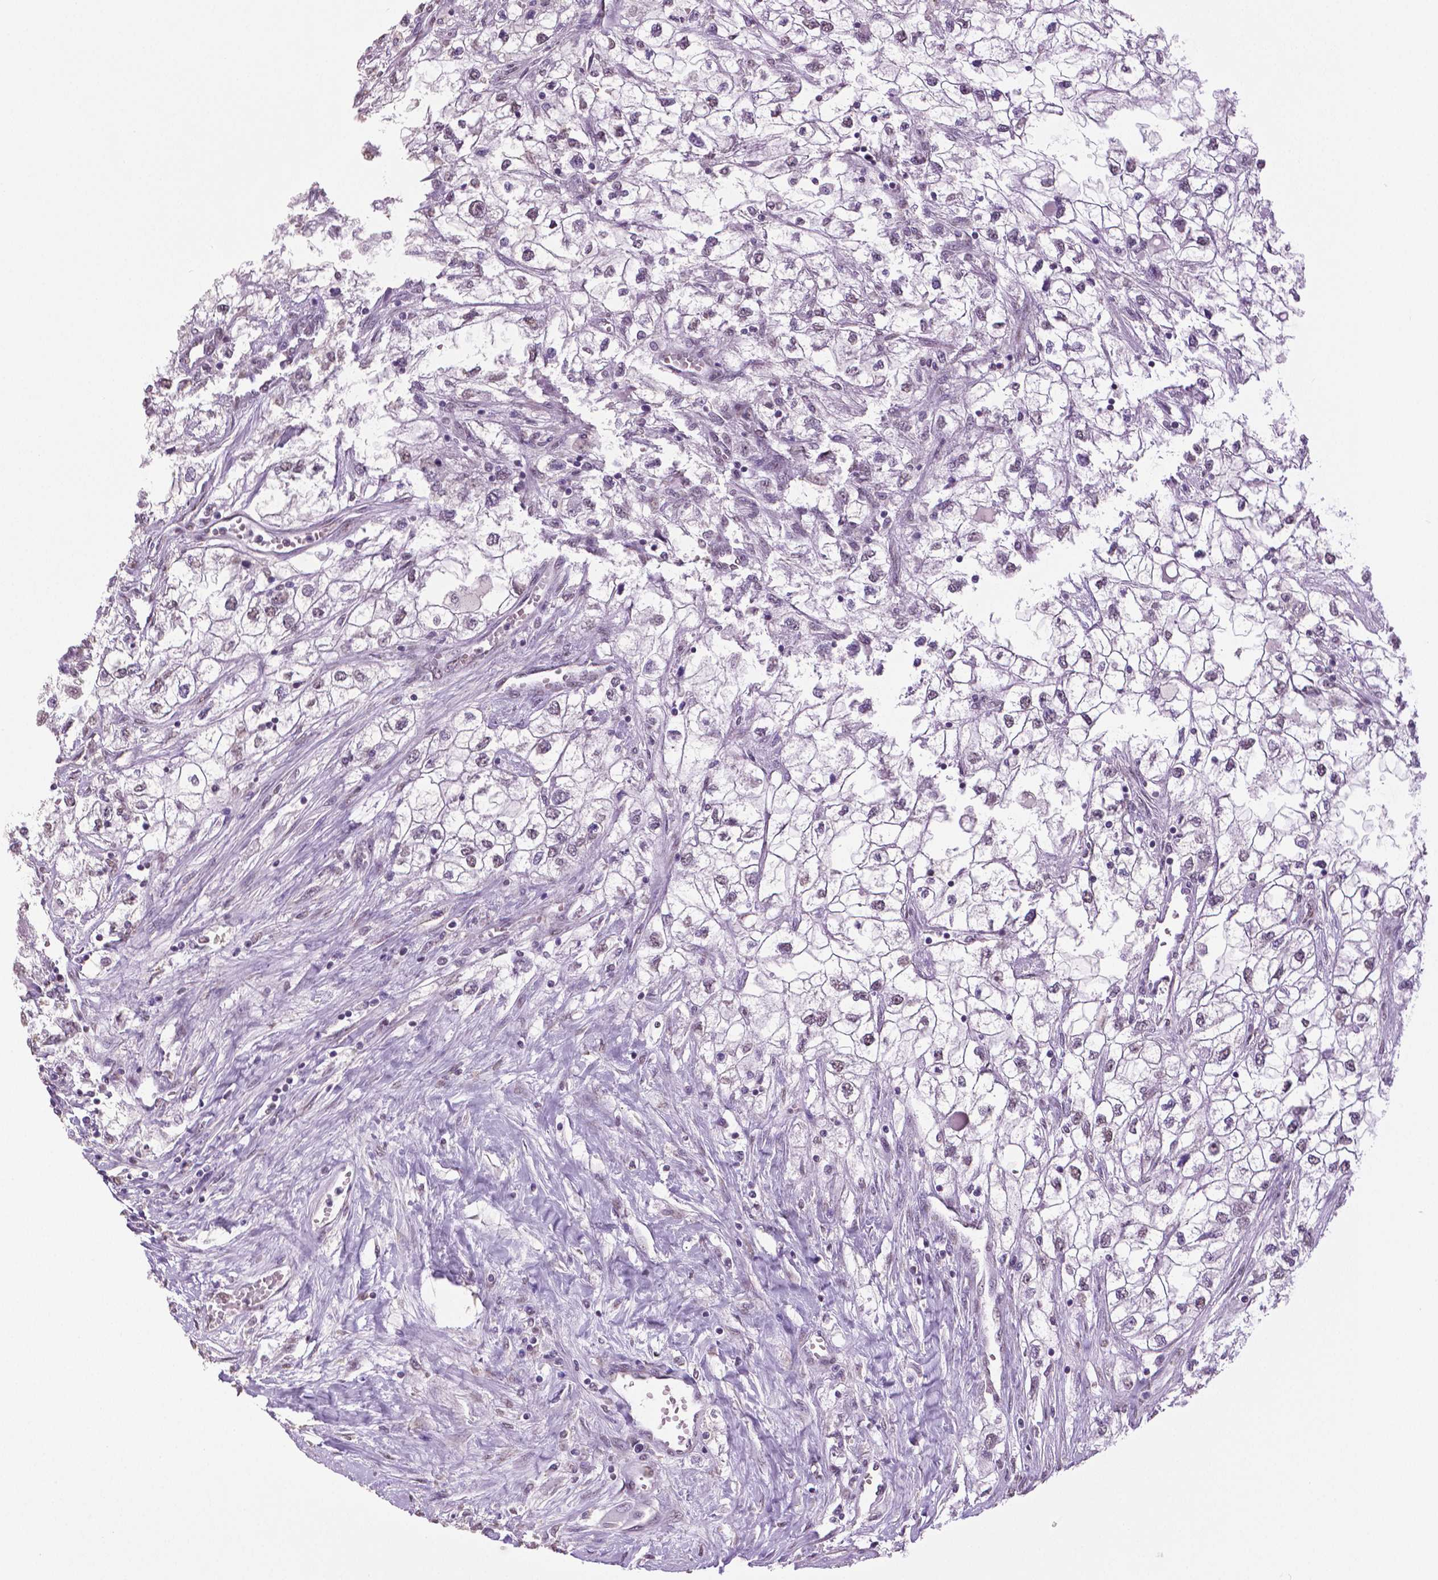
{"staining": {"intensity": "negative", "quantity": "none", "location": "none"}, "tissue": "renal cancer", "cell_type": "Tumor cells", "image_type": "cancer", "snomed": [{"axis": "morphology", "description": "Adenocarcinoma, NOS"}, {"axis": "topography", "description": "Kidney"}], "caption": "The micrograph demonstrates no staining of tumor cells in renal adenocarcinoma.", "gene": "IGF2BP1", "patient": {"sex": "male", "age": 59}}